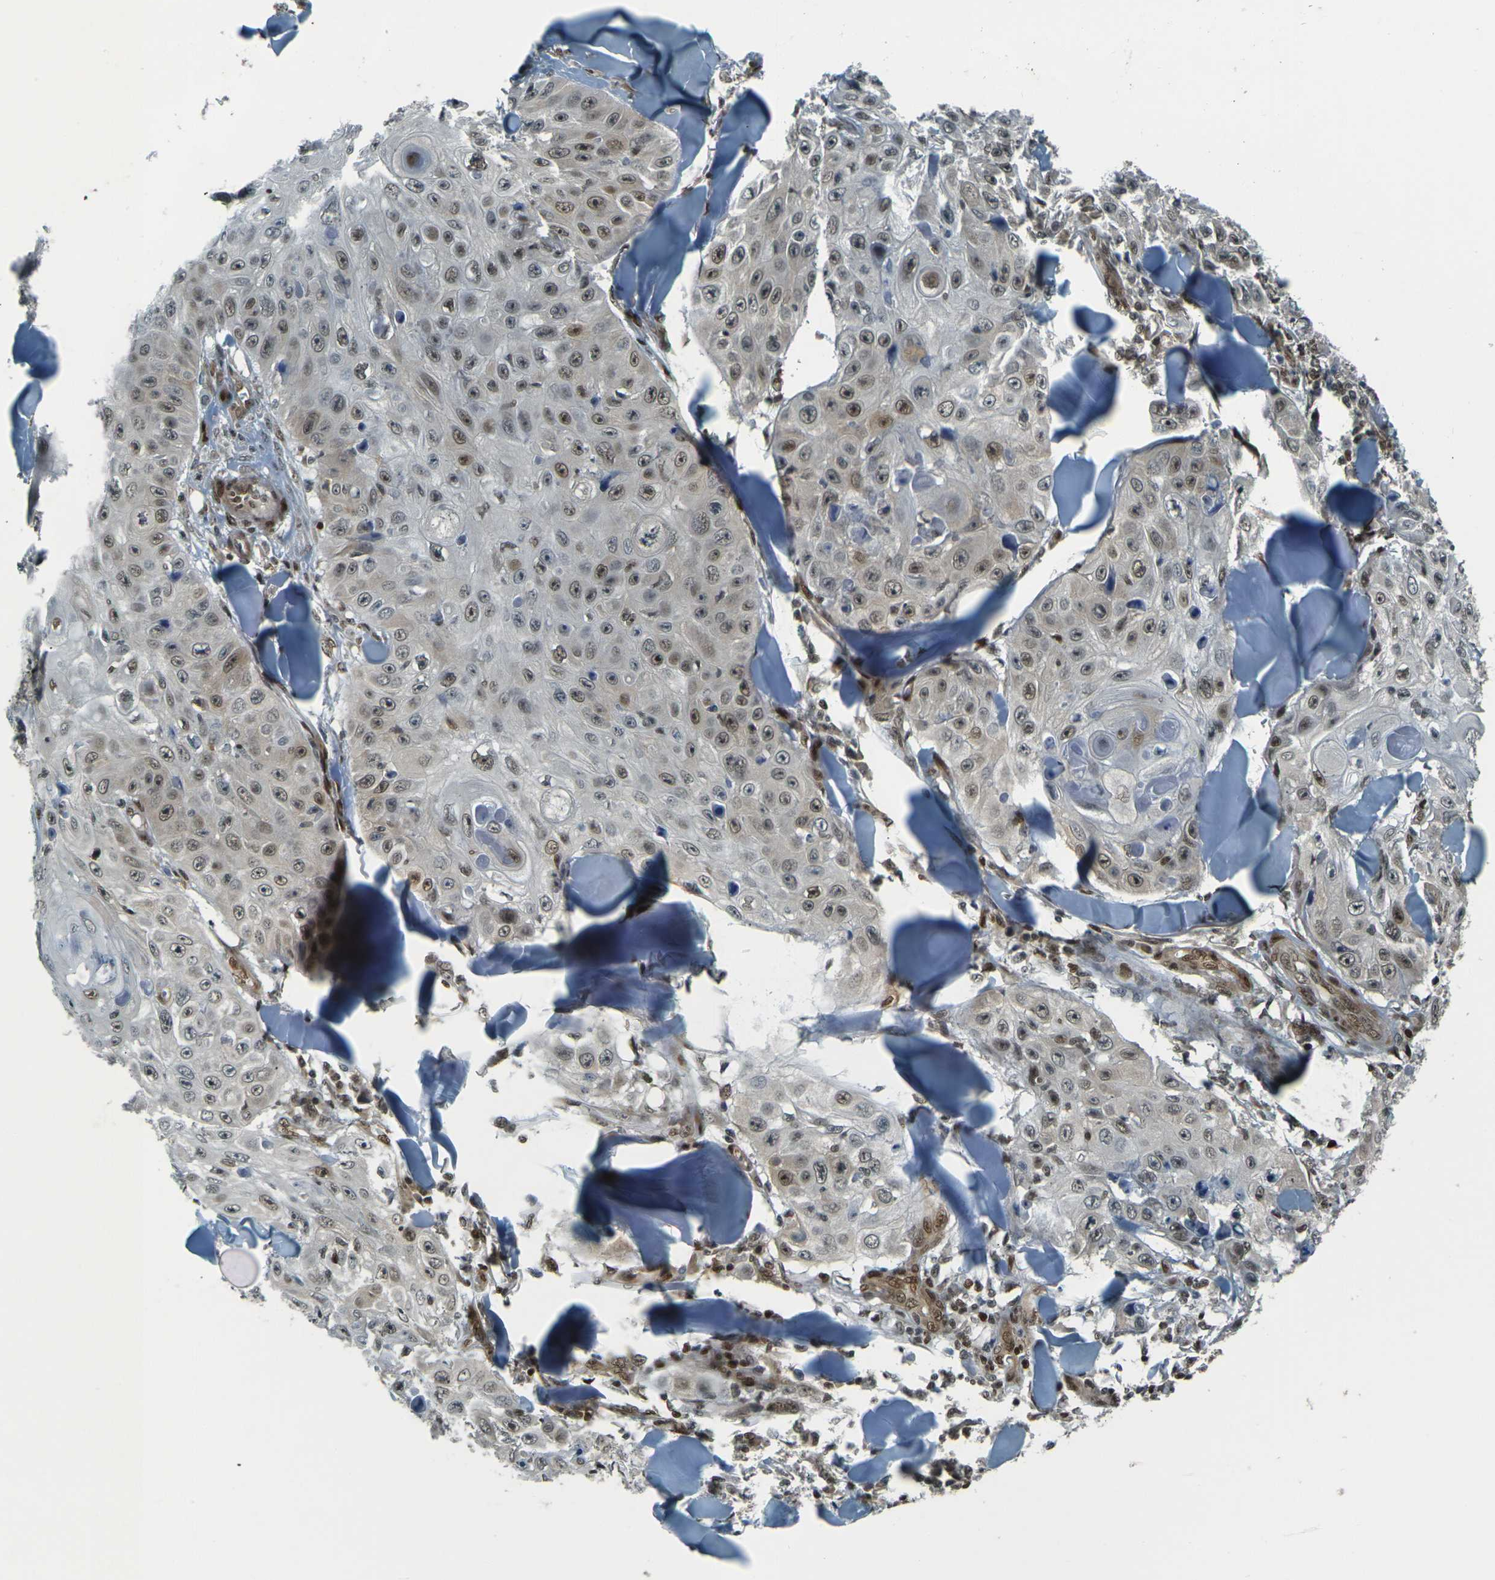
{"staining": {"intensity": "moderate", "quantity": ">75%", "location": "nuclear"}, "tissue": "skin cancer", "cell_type": "Tumor cells", "image_type": "cancer", "snomed": [{"axis": "morphology", "description": "Squamous cell carcinoma, NOS"}, {"axis": "topography", "description": "Skin"}], "caption": "There is medium levels of moderate nuclear staining in tumor cells of skin cancer (squamous cell carcinoma), as demonstrated by immunohistochemical staining (brown color).", "gene": "NHEJ1", "patient": {"sex": "male", "age": 86}}